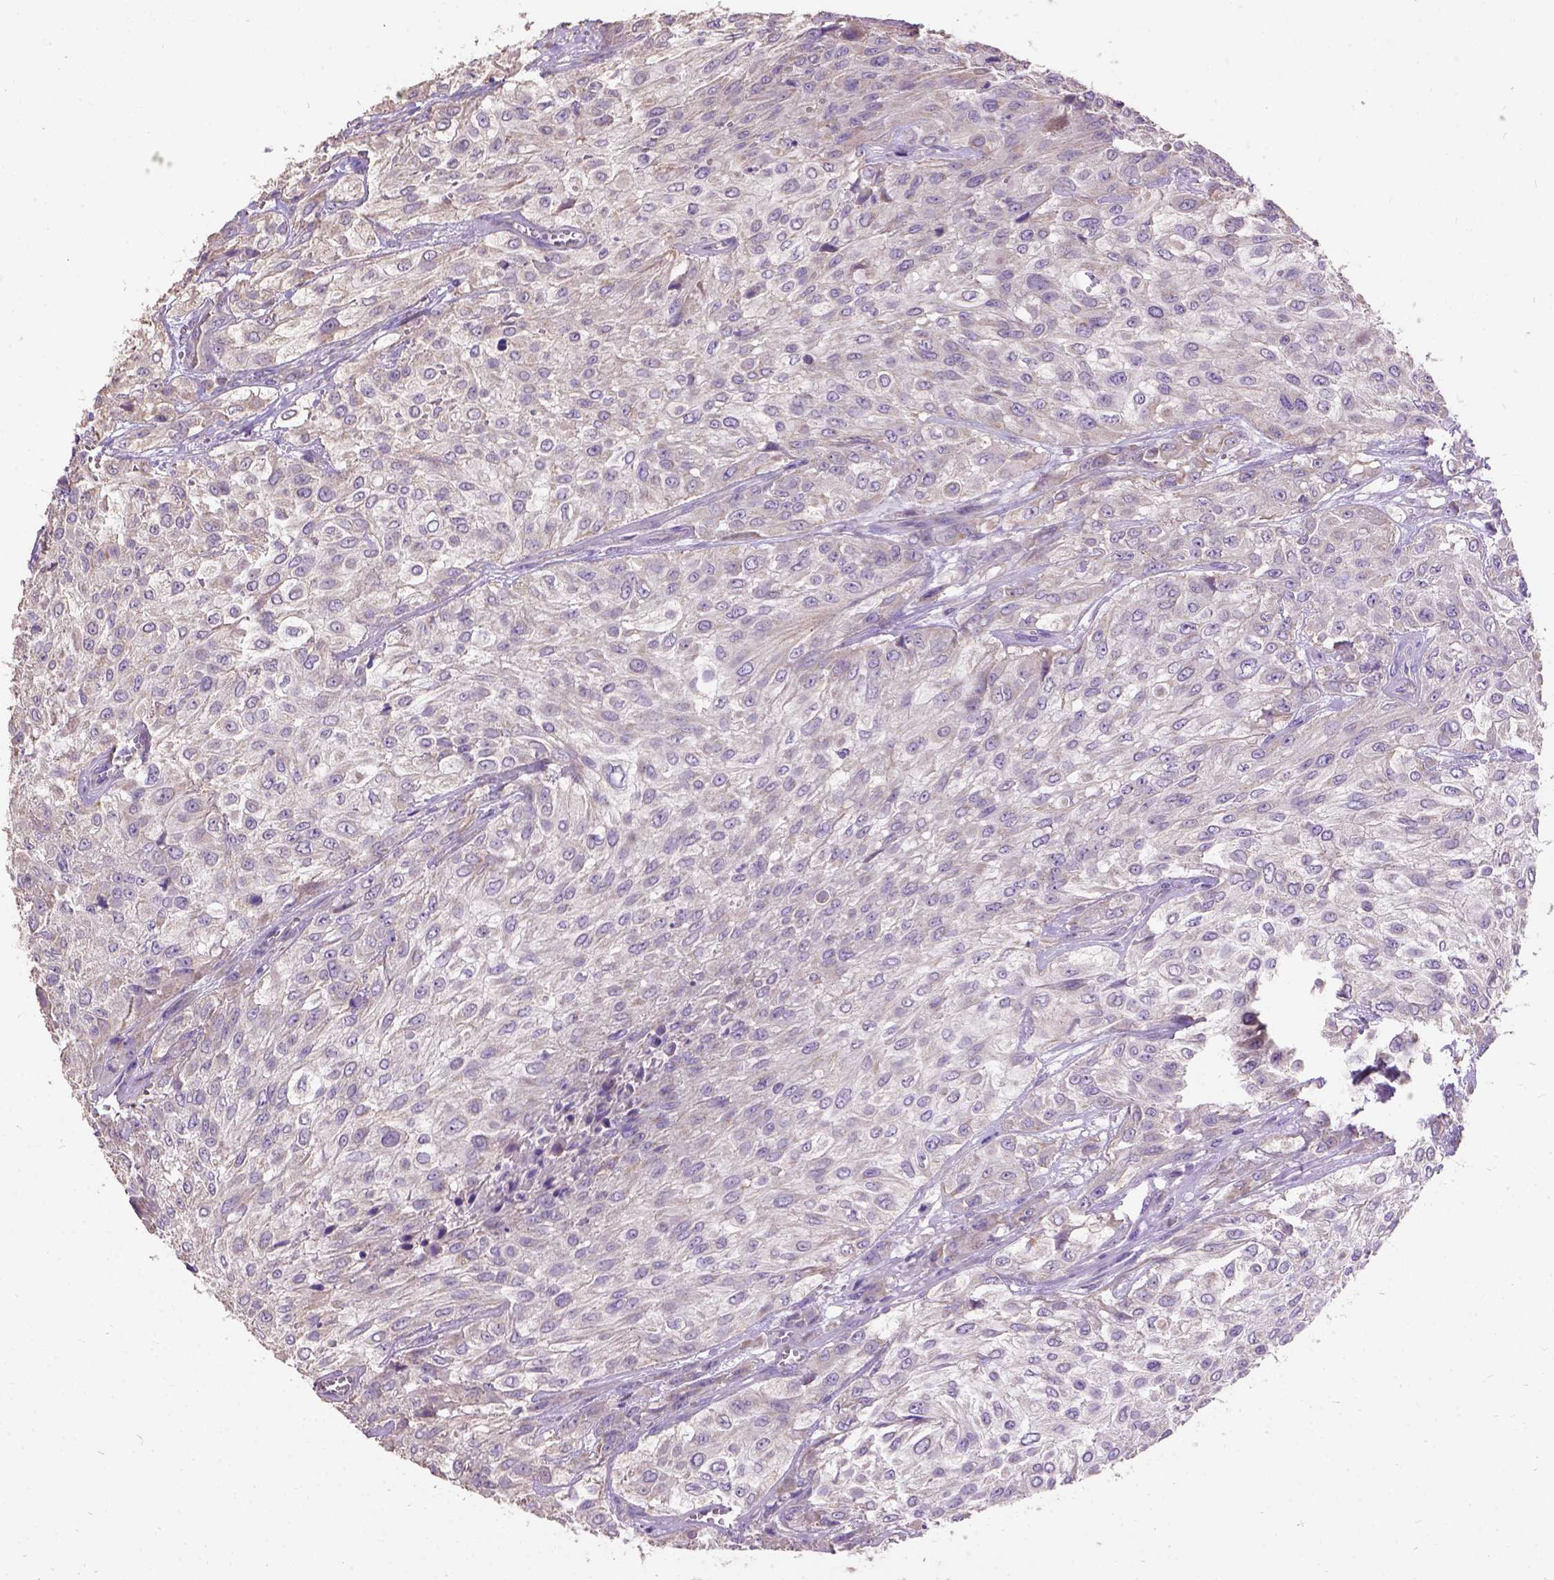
{"staining": {"intensity": "negative", "quantity": "none", "location": "none"}, "tissue": "urothelial cancer", "cell_type": "Tumor cells", "image_type": "cancer", "snomed": [{"axis": "morphology", "description": "Urothelial carcinoma, High grade"}, {"axis": "topography", "description": "Urinary bladder"}], "caption": "Immunohistochemical staining of urothelial cancer reveals no significant staining in tumor cells.", "gene": "DQX1", "patient": {"sex": "male", "age": 57}}